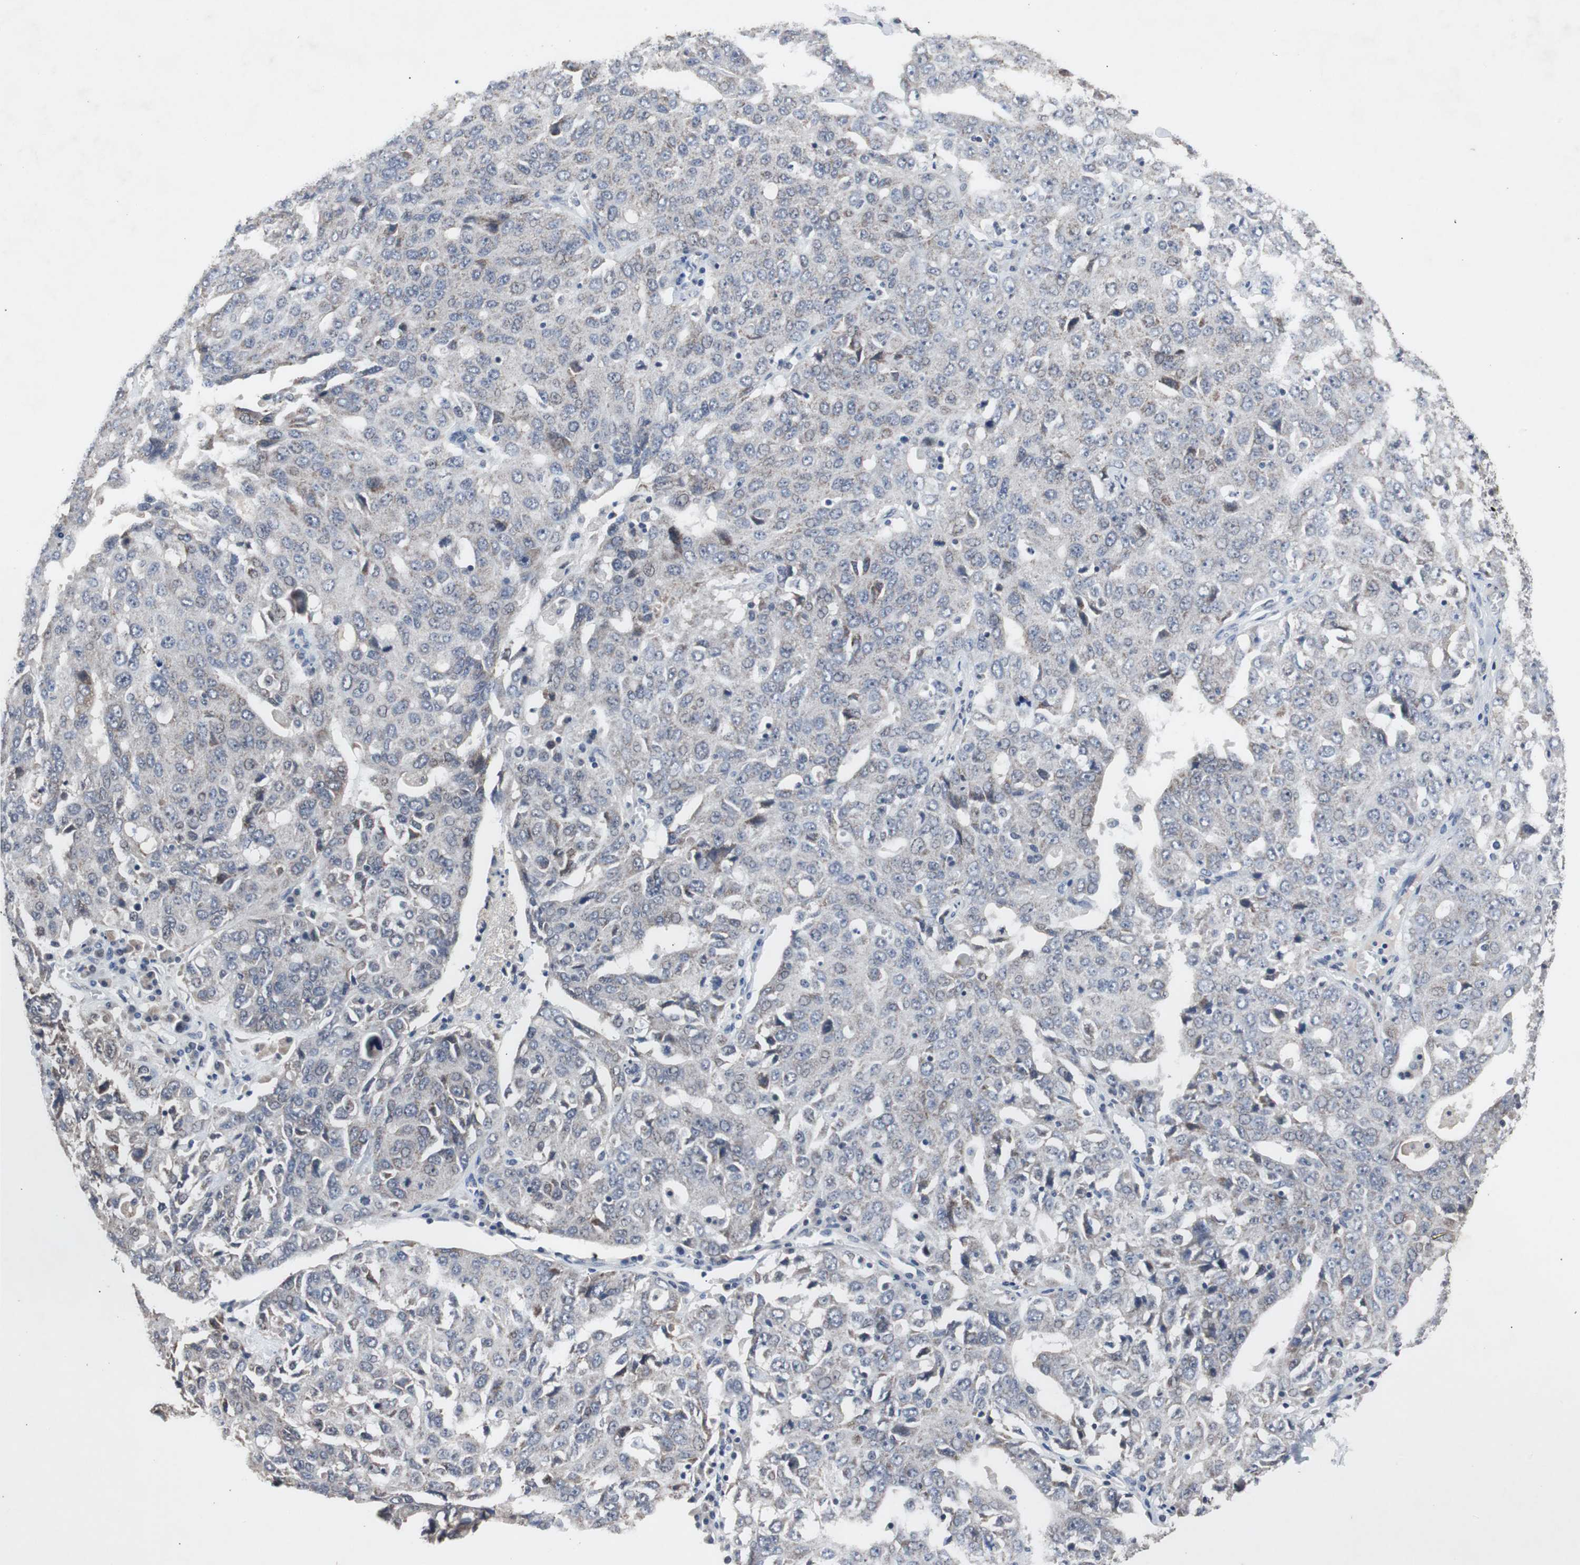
{"staining": {"intensity": "negative", "quantity": "none", "location": "none"}, "tissue": "ovarian cancer", "cell_type": "Tumor cells", "image_type": "cancer", "snomed": [{"axis": "morphology", "description": "Carcinoma, endometroid"}, {"axis": "topography", "description": "Ovary"}], "caption": "Tumor cells show no significant positivity in ovarian endometroid carcinoma. (Immunohistochemistry, brightfield microscopy, high magnification).", "gene": "RBM47", "patient": {"sex": "female", "age": 62}}